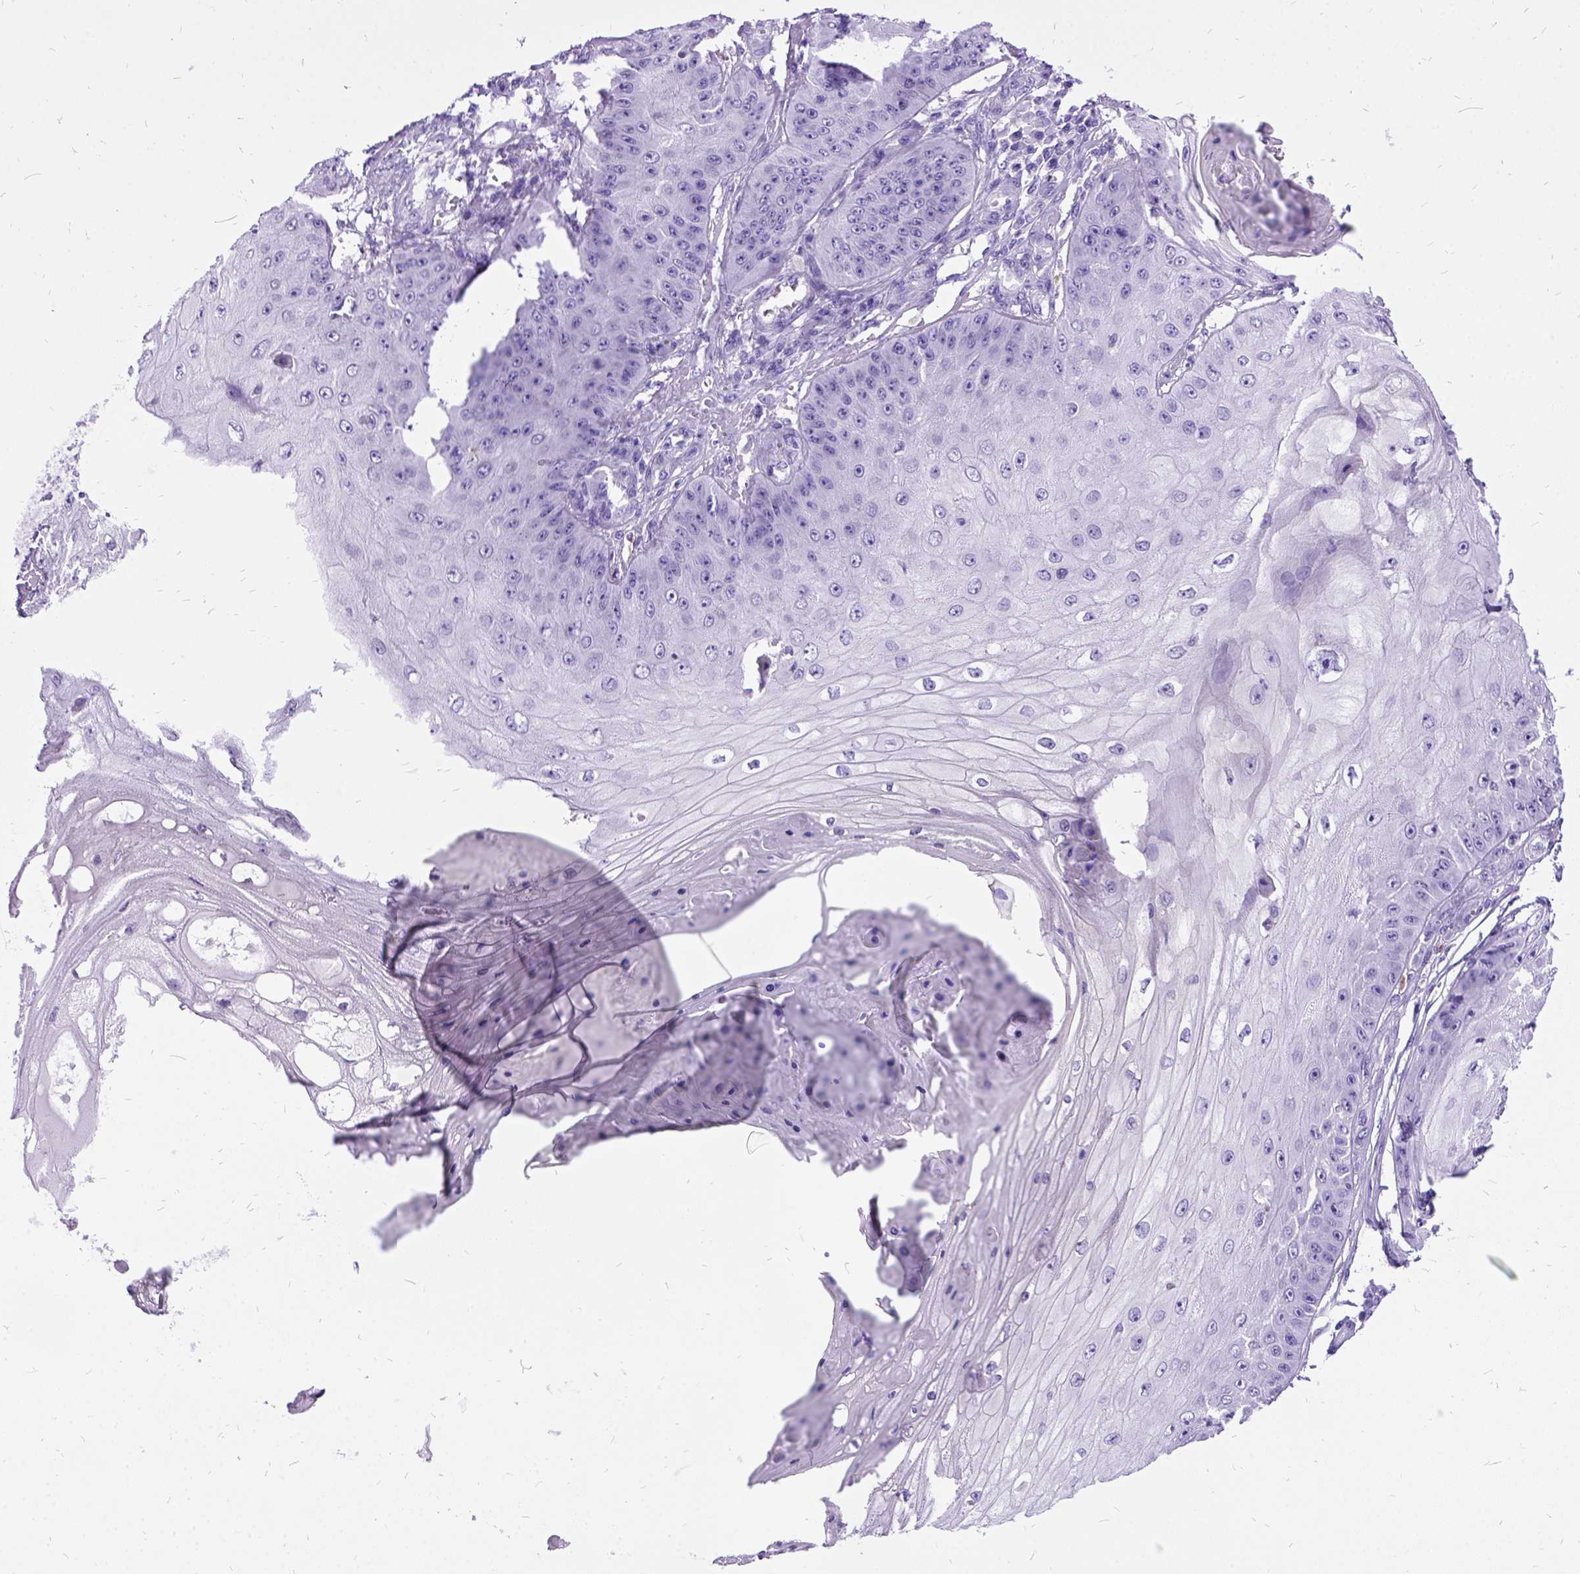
{"staining": {"intensity": "negative", "quantity": "none", "location": "none"}, "tissue": "skin cancer", "cell_type": "Tumor cells", "image_type": "cancer", "snomed": [{"axis": "morphology", "description": "Squamous cell carcinoma, NOS"}, {"axis": "topography", "description": "Skin"}], "caption": "This is an immunohistochemistry micrograph of human skin squamous cell carcinoma. There is no staining in tumor cells.", "gene": "PRG2", "patient": {"sex": "male", "age": 70}}